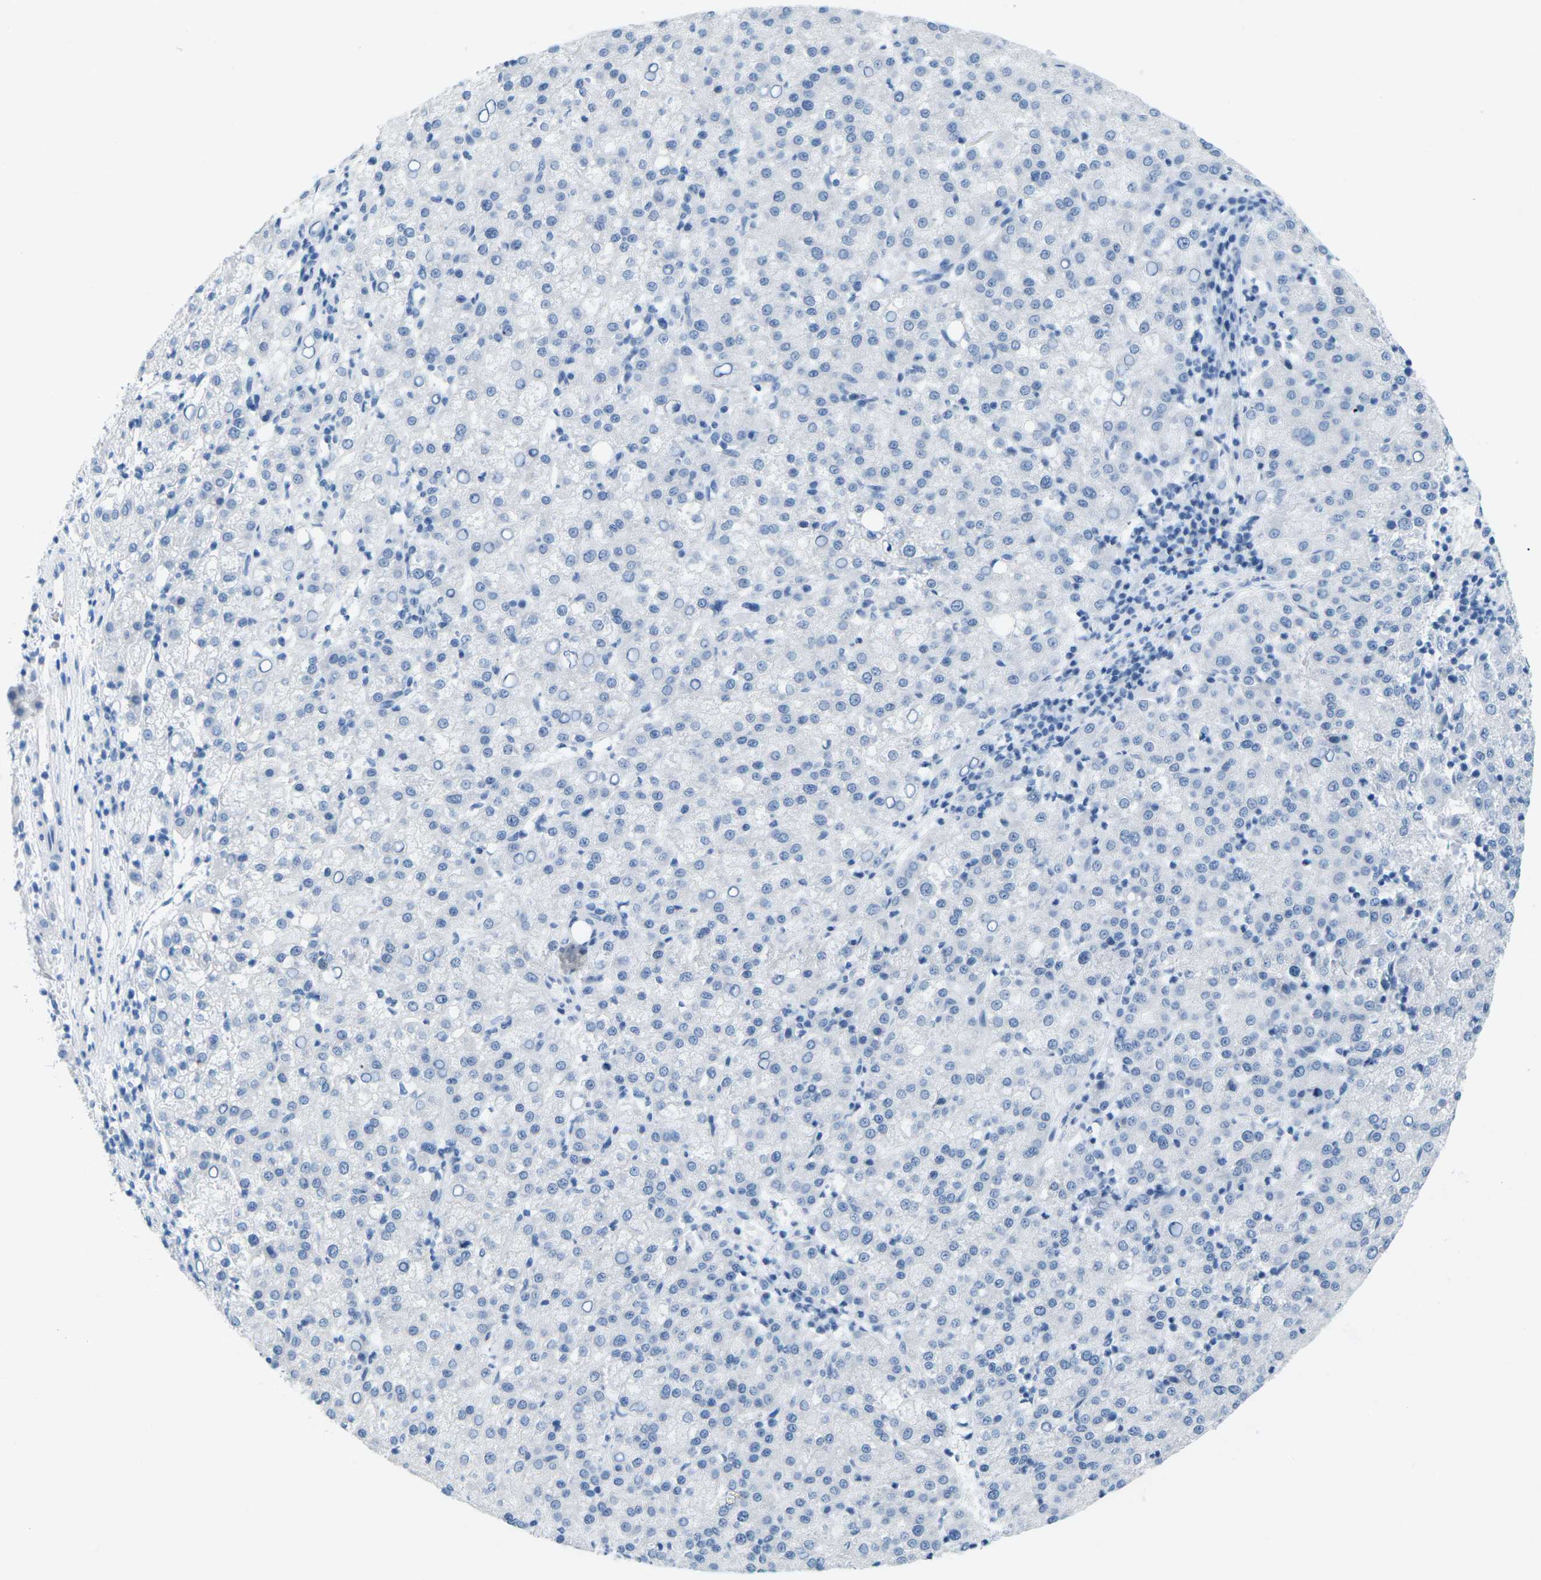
{"staining": {"intensity": "negative", "quantity": "none", "location": "none"}, "tissue": "liver cancer", "cell_type": "Tumor cells", "image_type": "cancer", "snomed": [{"axis": "morphology", "description": "Carcinoma, Hepatocellular, NOS"}, {"axis": "topography", "description": "Liver"}], "caption": "Tumor cells are negative for brown protein staining in liver cancer (hepatocellular carcinoma).", "gene": "SLC12A1", "patient": {"sex": "female", "age": 58}}